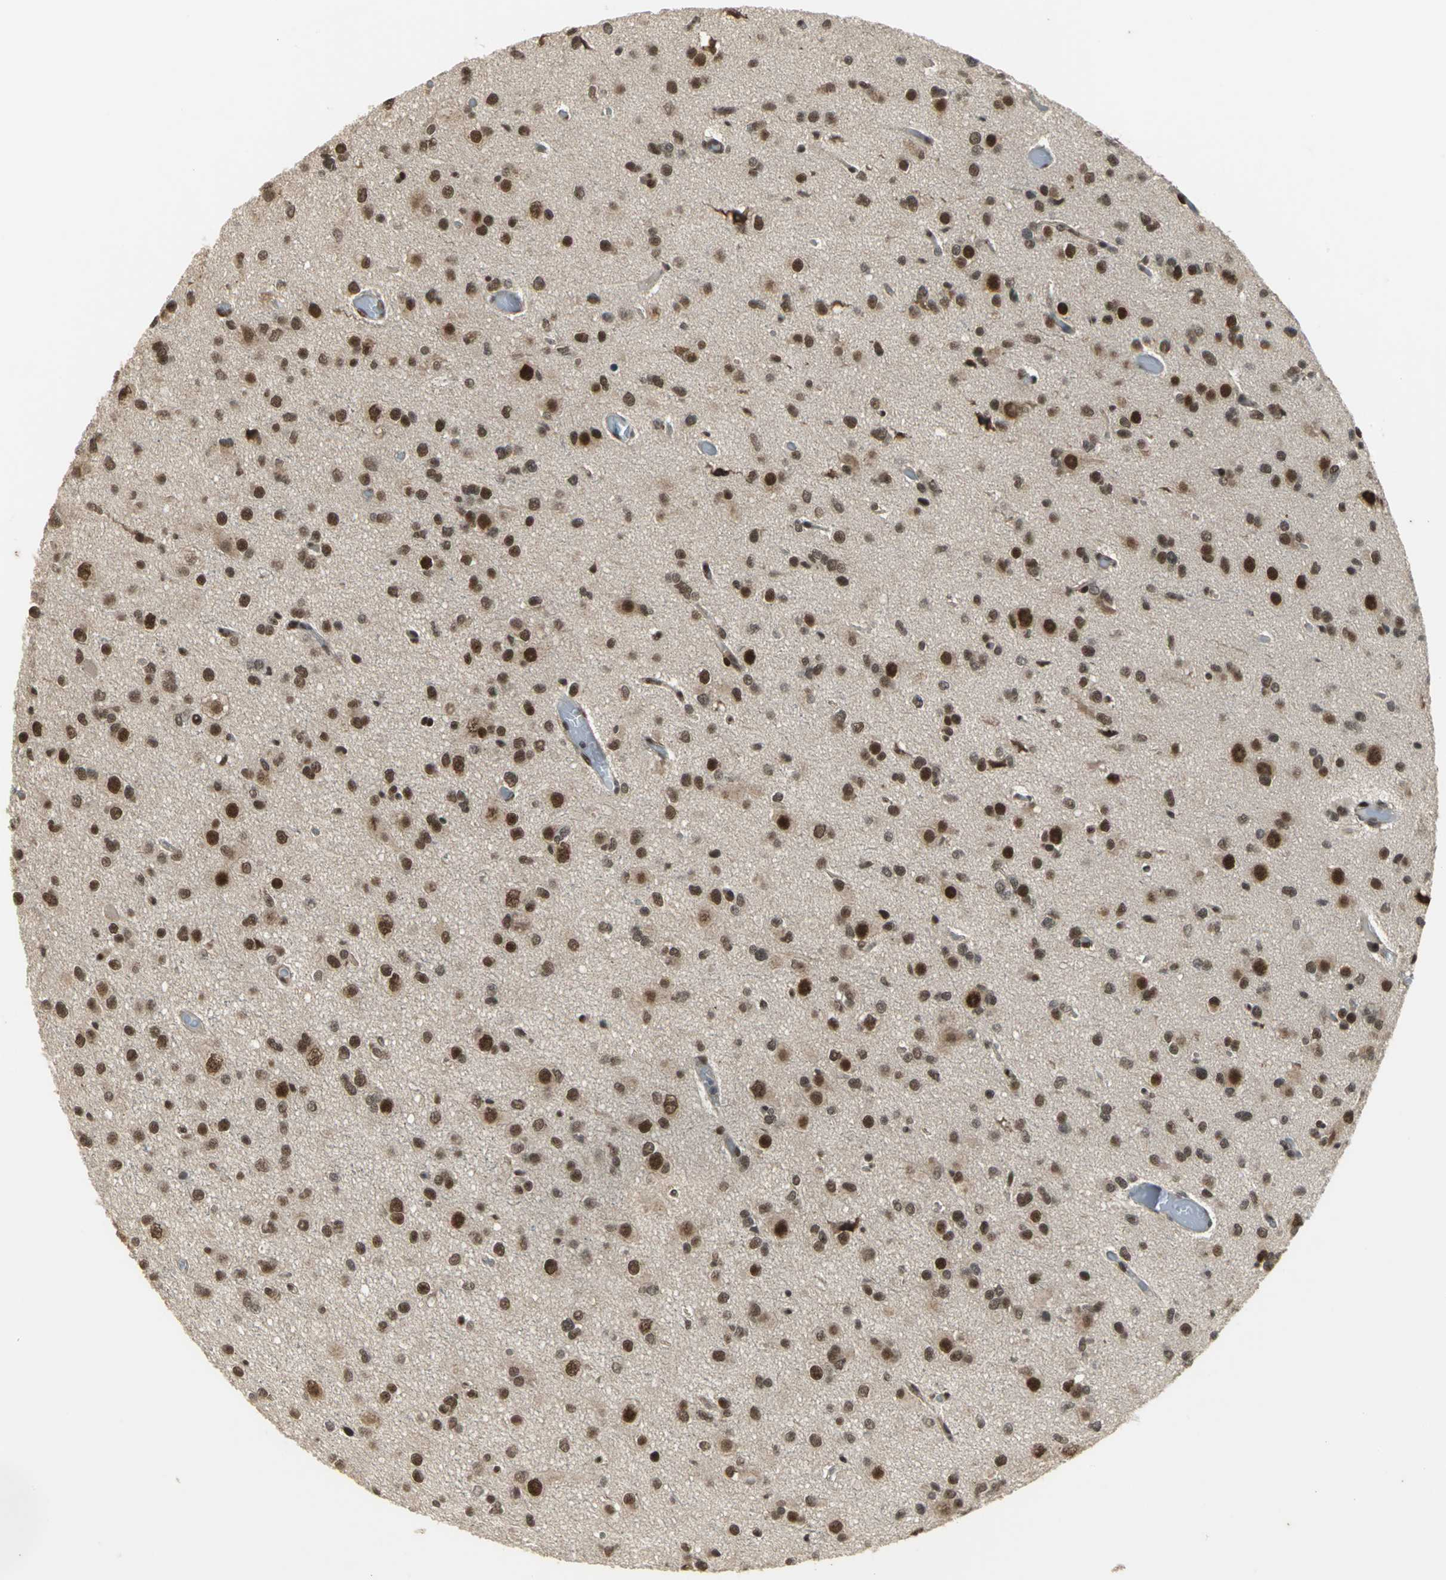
{"staining": {"intensity": "moderate", "quantity": ">75%", "location": "nuclear"}, "tissue": "glioma", "cell_type": "Tumor cells", "image_type": "cancer", "snomed": [{"axis": "morphology", "description": "Glioma, malignant, Low grade"}, {"axis": "topography", "description": "Brain"}], "caption": "Immunohistochemistry (IHC) of human glioma displays medium levels of moderate nuclear staining in about >75% of tumor cells.", "gene": "NOTCH3", "patient": {"sex": "male", "age": 42}}